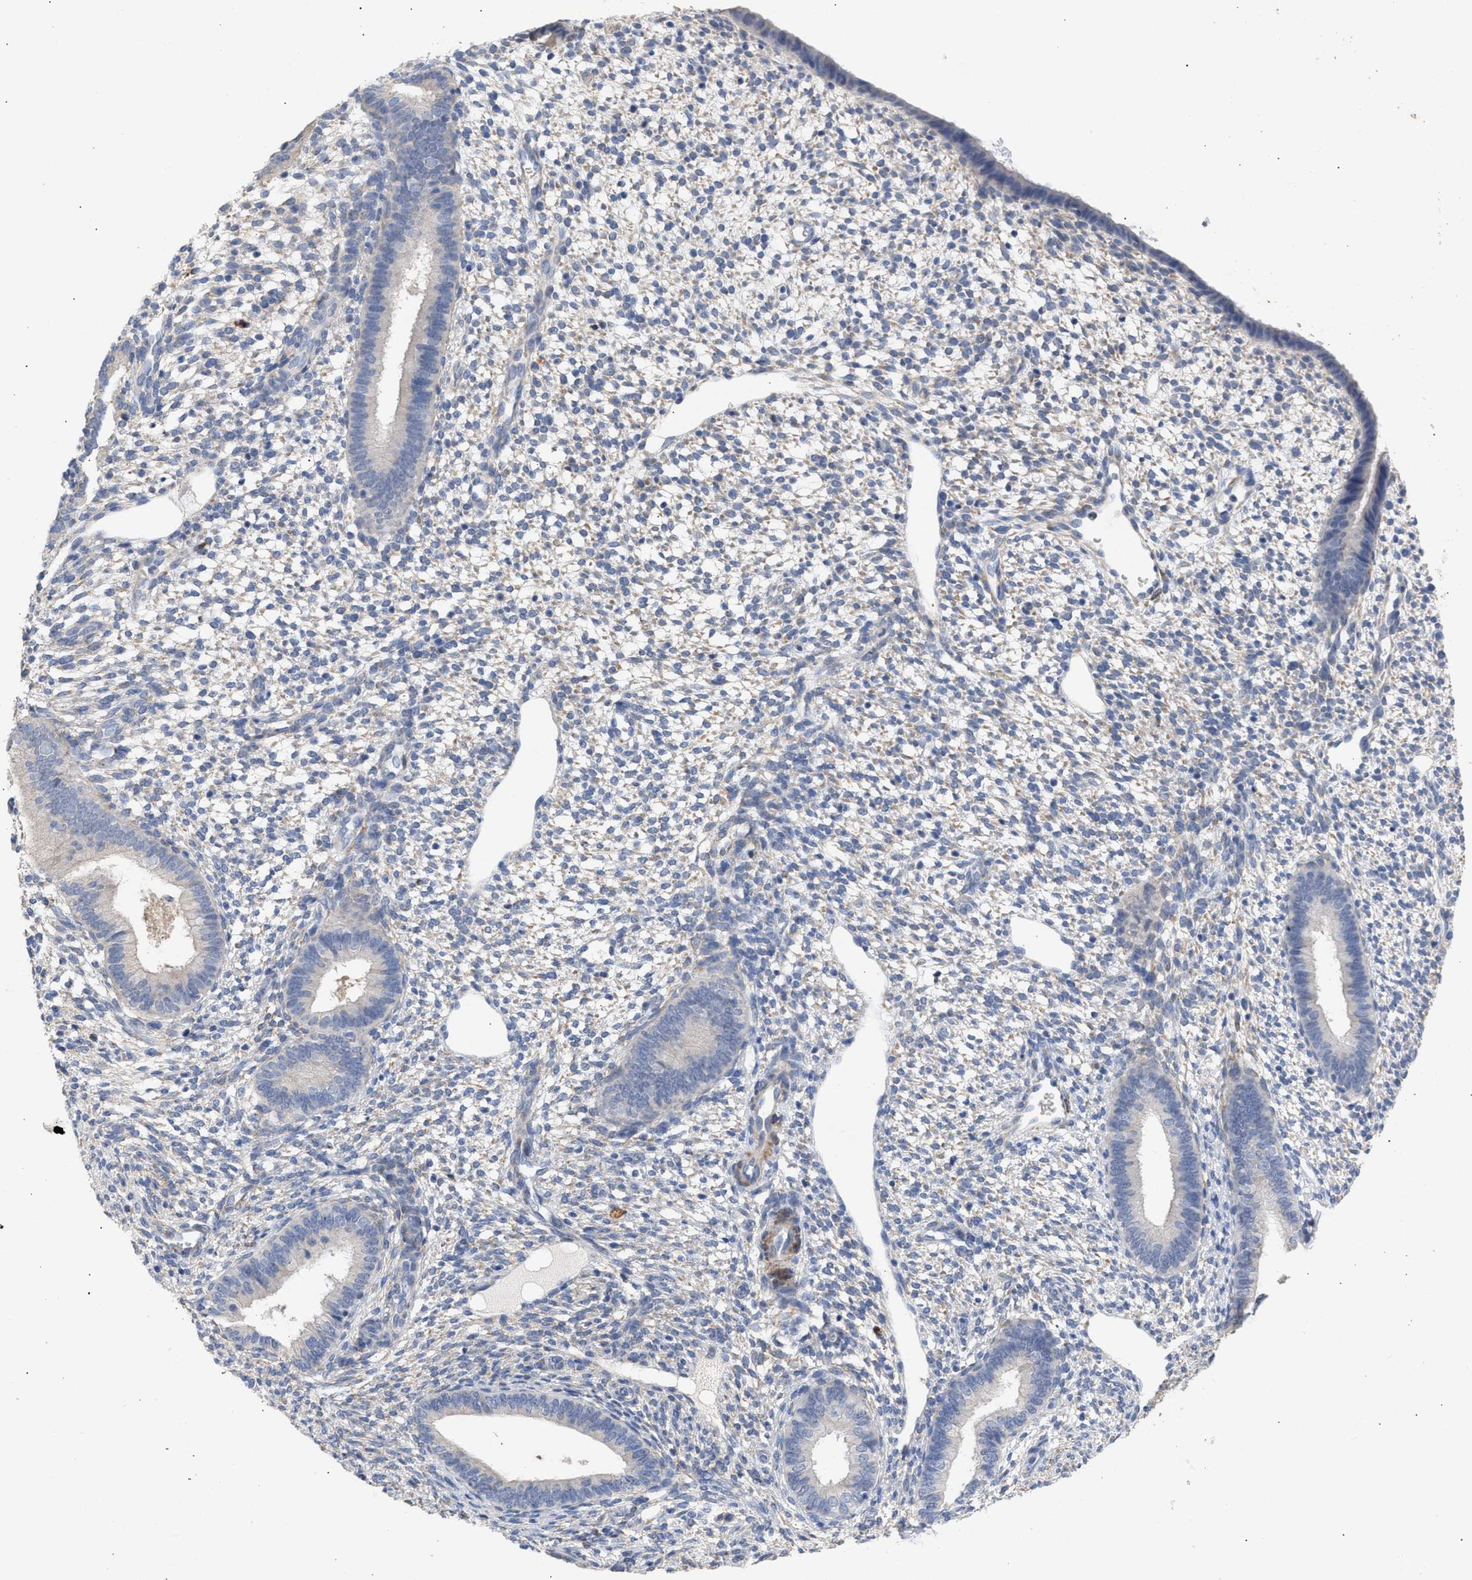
{"staining": {"intensity": "weak", "quantity": "25%-75%", "location": "cytoplasmic/membranous"}, "tissue": "endometrium", "cell_type": "Cells in endometrial stroma", "image_type": "normal", "snomed": [{"axis": "morphology", "description": "Normal tissue, NOS"}, {"axis": "topography", "description": "Endometrium"}], "caption": "Weak cytoplasmic/membranous positivity is present in about 25%-75% of cells in endometrial stroma in normal endometrium.", "gene": "SELENOM", "patient": {"sex": "female", "age": 46}}